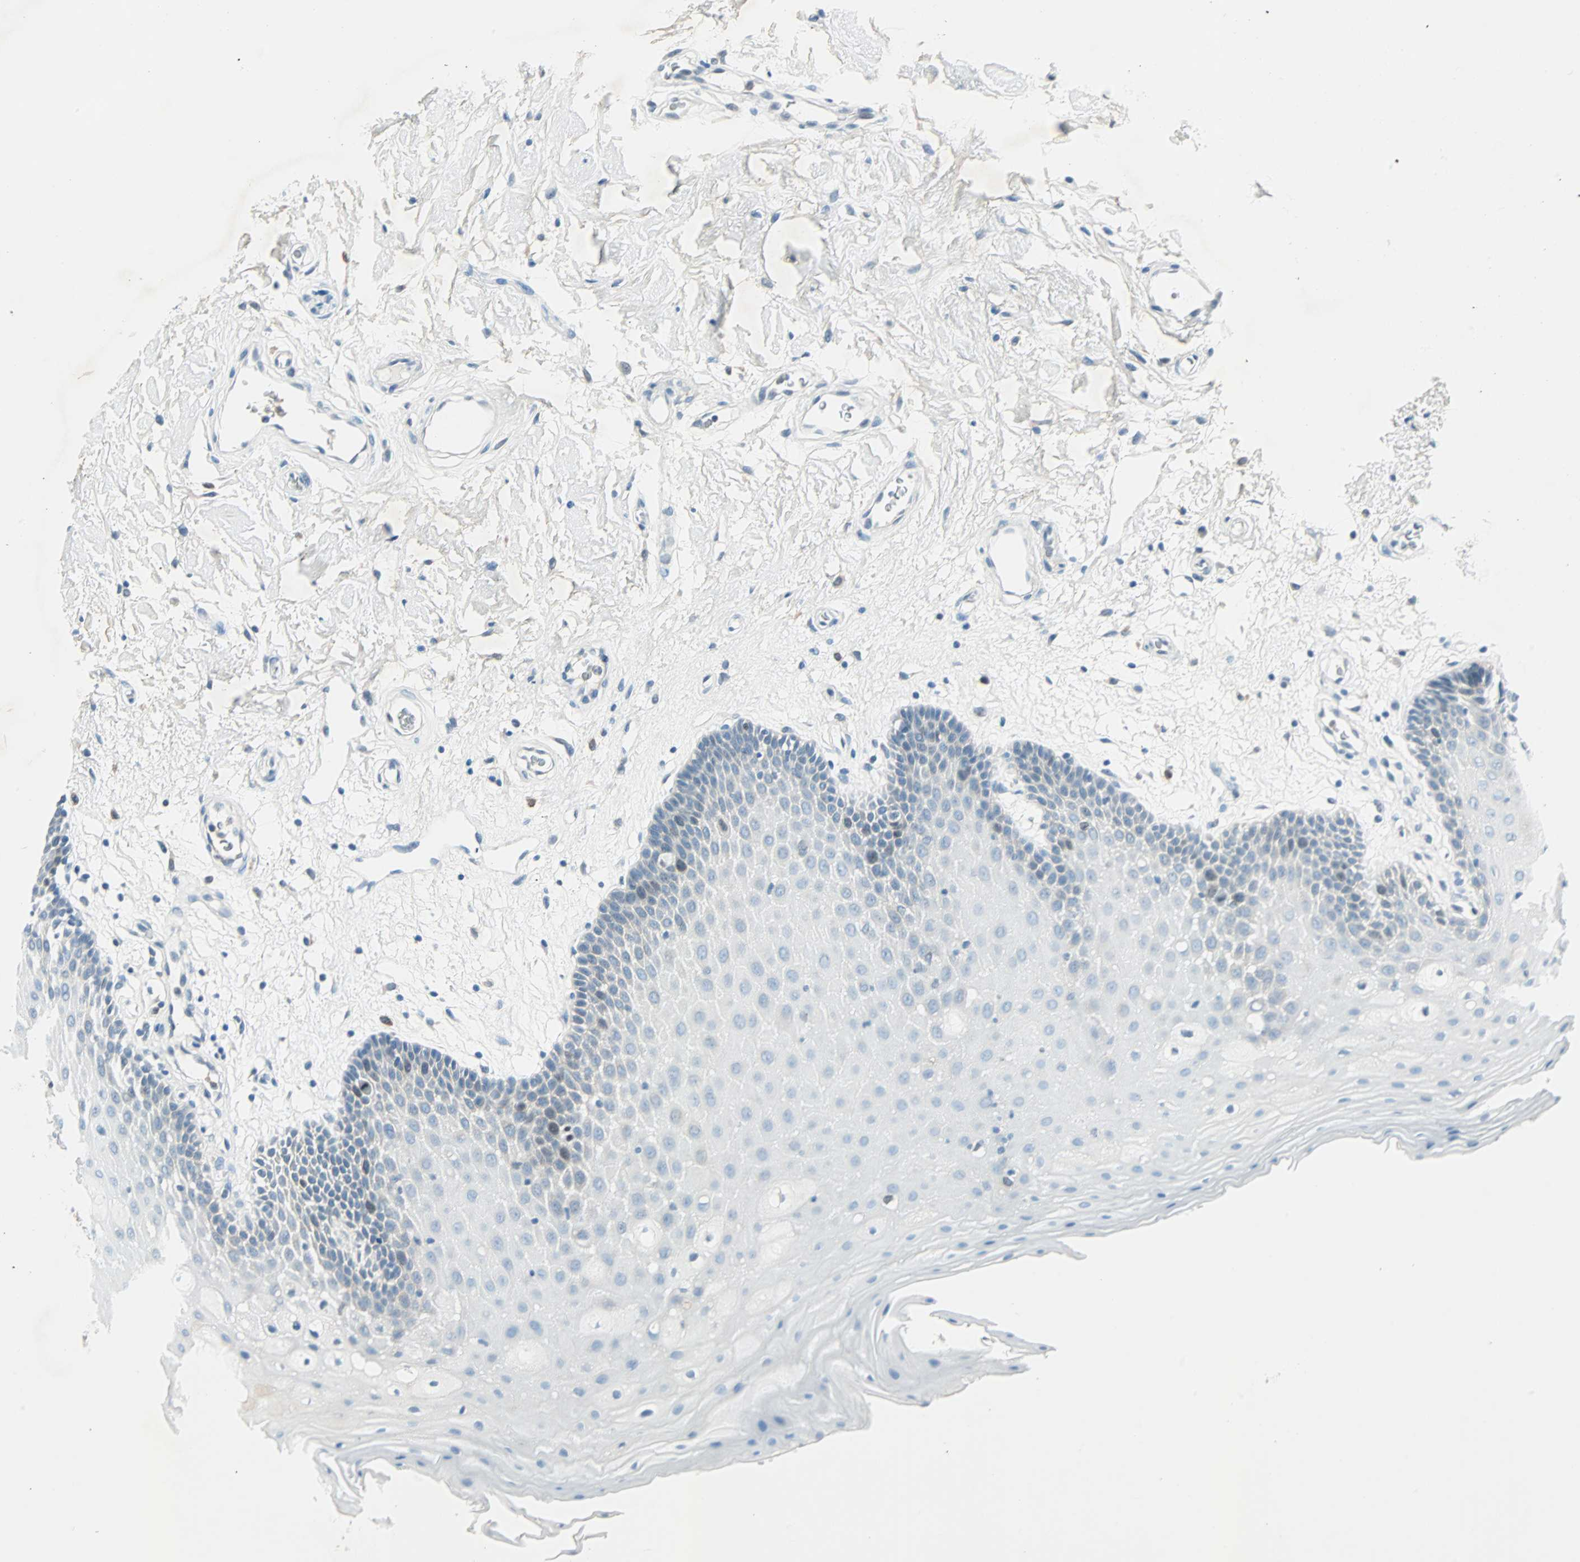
{"staining": {"intensity": "moderate", "quantity": "<25%", "location": "cytoplasmic/membranous"}, "tissue": "oral mucosa", "cell_type": "Squamous epithelial cells", "image_type": "normal", "snomed": [{"axis": "morphology", "description": "Normal tissue, NOS"}, {"axis": "morphology", "description": "Squamous cell carcinoma, NOS"}, {"axis": "topography", "description": "Skeletal muscle"}, {"axis": "topography", "description": "Oral tissue"}, {"axis": "topography", "description": "Head-Neck"}], "caption": "Moderate cytoplasmic/membranous protein staining is seen in approximately <25% of squamous epithelial cells in oral mucosa. (IHC, brightfield microscopy, high magnification).", "gene": "SMIM8", "patient": {"sex": "male", "age": 71}}